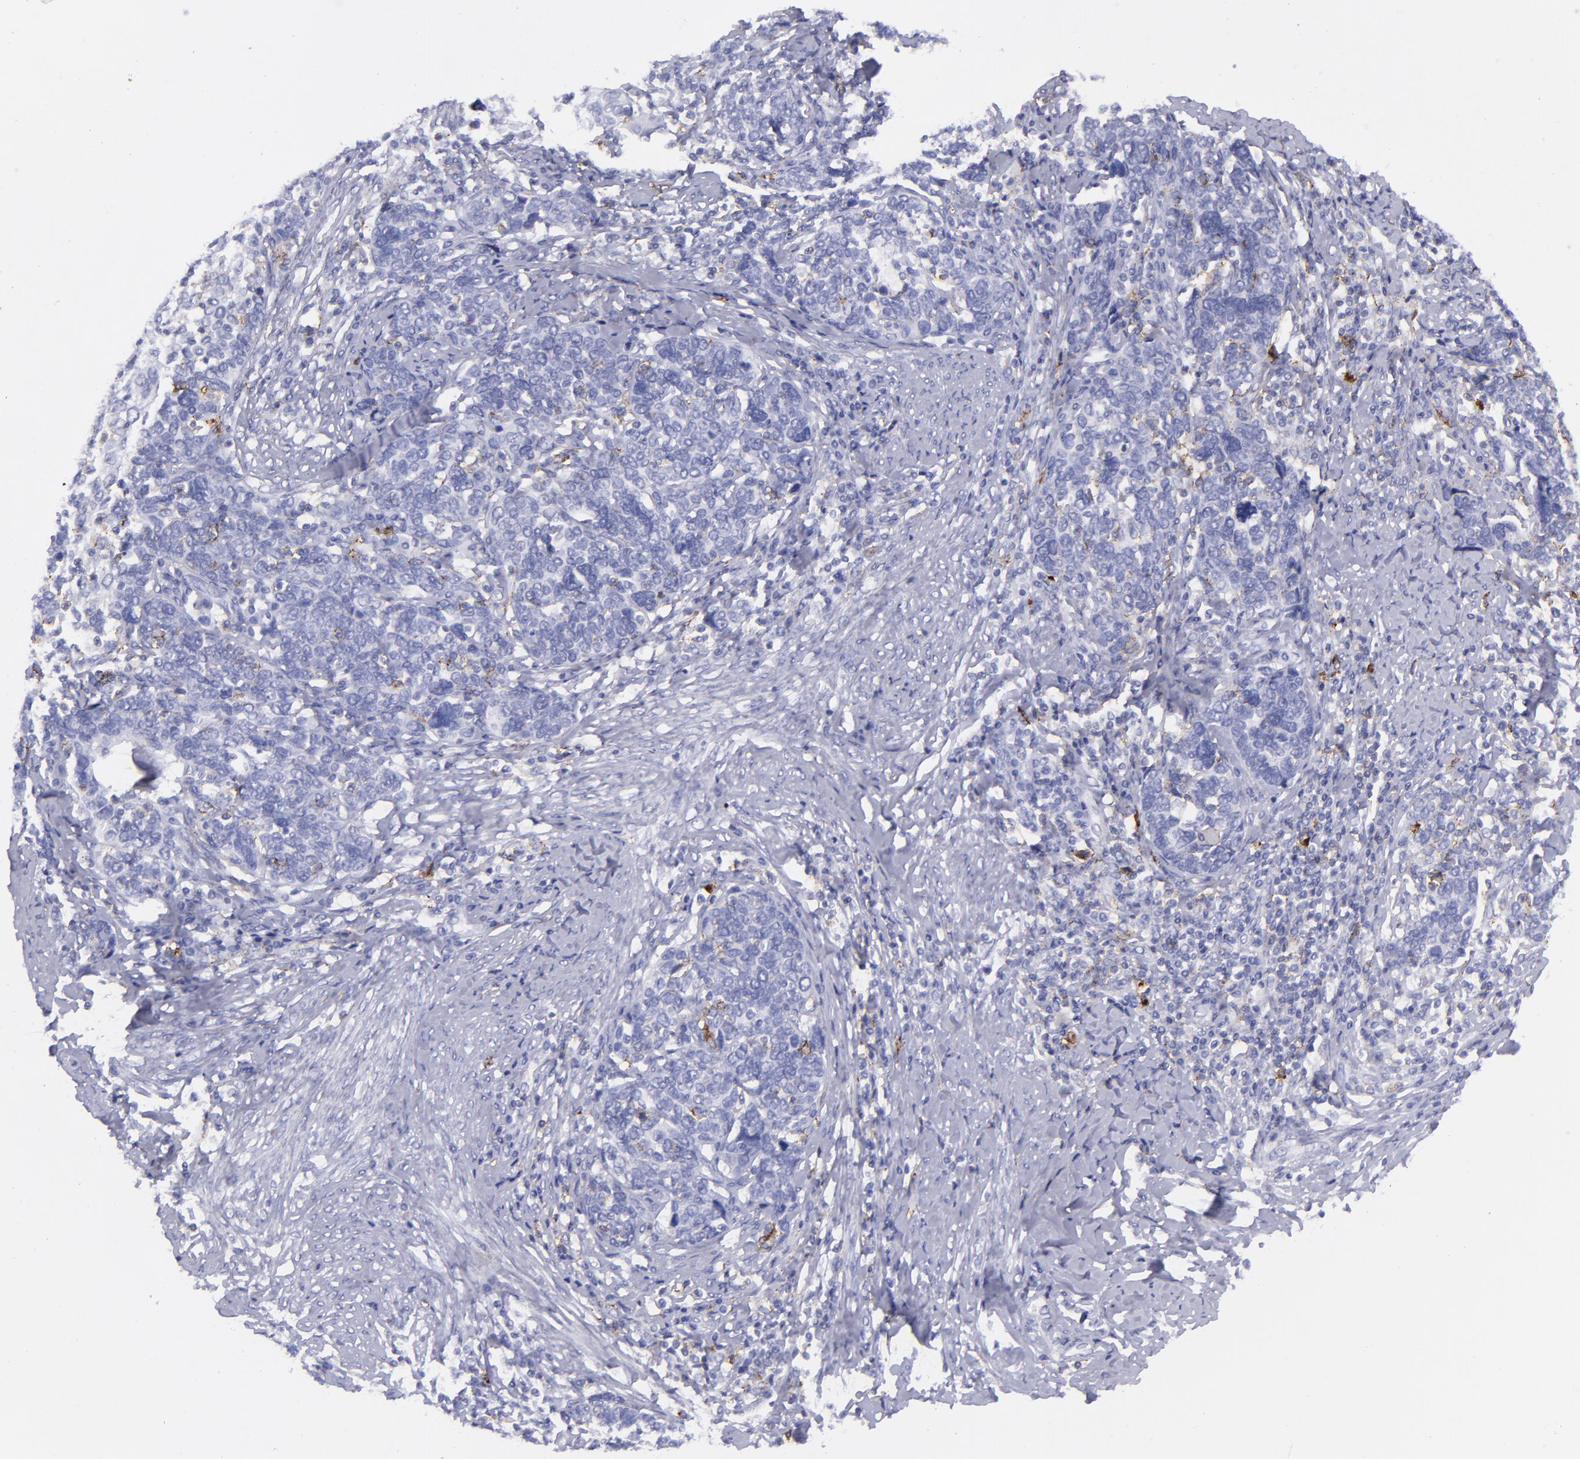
{"staining": {"intensity": "negative", "quantity": "none", "location": "none"}, "tissue": "cervical cancer", "cell_type": "Tumor cells", "image_type": "cancer", "snomed": [{"axis": "morphology", "description": "Squamous cell carcinoma, NOS"}, {"axis": "topography", "description": "Cervix"}], "caption": "A micrograph of human cervical squamous cell carcinoma is negative for staining in tumor cells. (Brightfield microscopy of DAB (3,3'-diaminobenzidine) immunohistochemistry (IHC) at high magnification).", "gene": "SELPLG", "patient": {"sex": "female", "age": 41}}